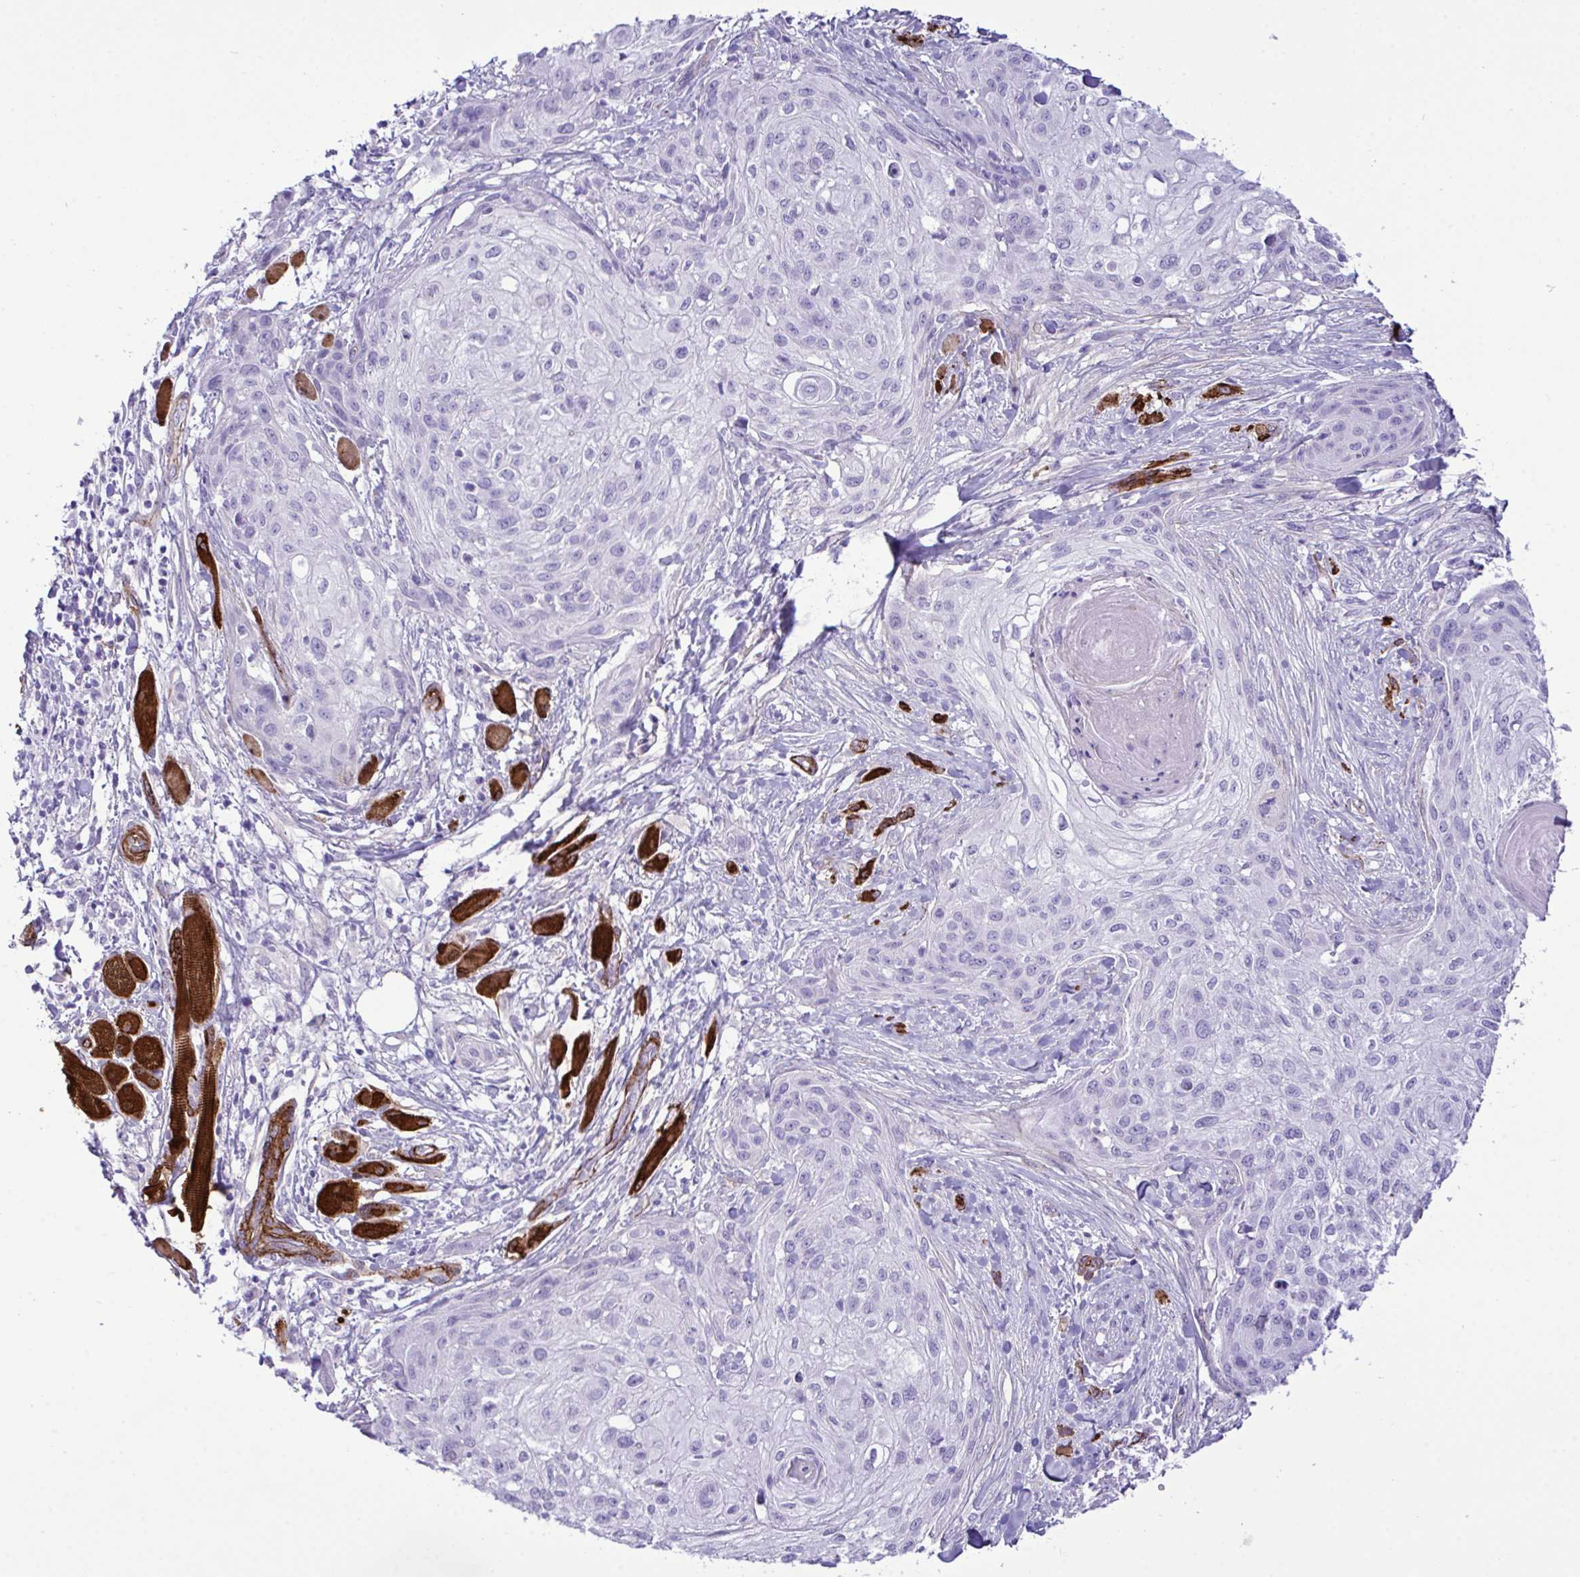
{"staining": {"intensity": "negative", "quantity": "none", "location": "none"}, "tissue": "skin cancer", "cell_type": "Tumor cells", "image_type": "cancer", "snomed": [{"axis": "morphology", "description": "Squamous cell carcinoma, NOS"}, {"axis": "topography", "description": "Skin"}], "caption": "Micrograph shows no protein expression in tumor cells of squamous cell carcinoma (skin) tissue. (Stains: DAB (3,3'-diaminobenzidine) immunohistochemistry with hematoxylin counter stain, Microscopy: brightfield microscopy at high magnification).", "gene": "SYNPO2L", "patient": {"sex": "female", "age": 87}}